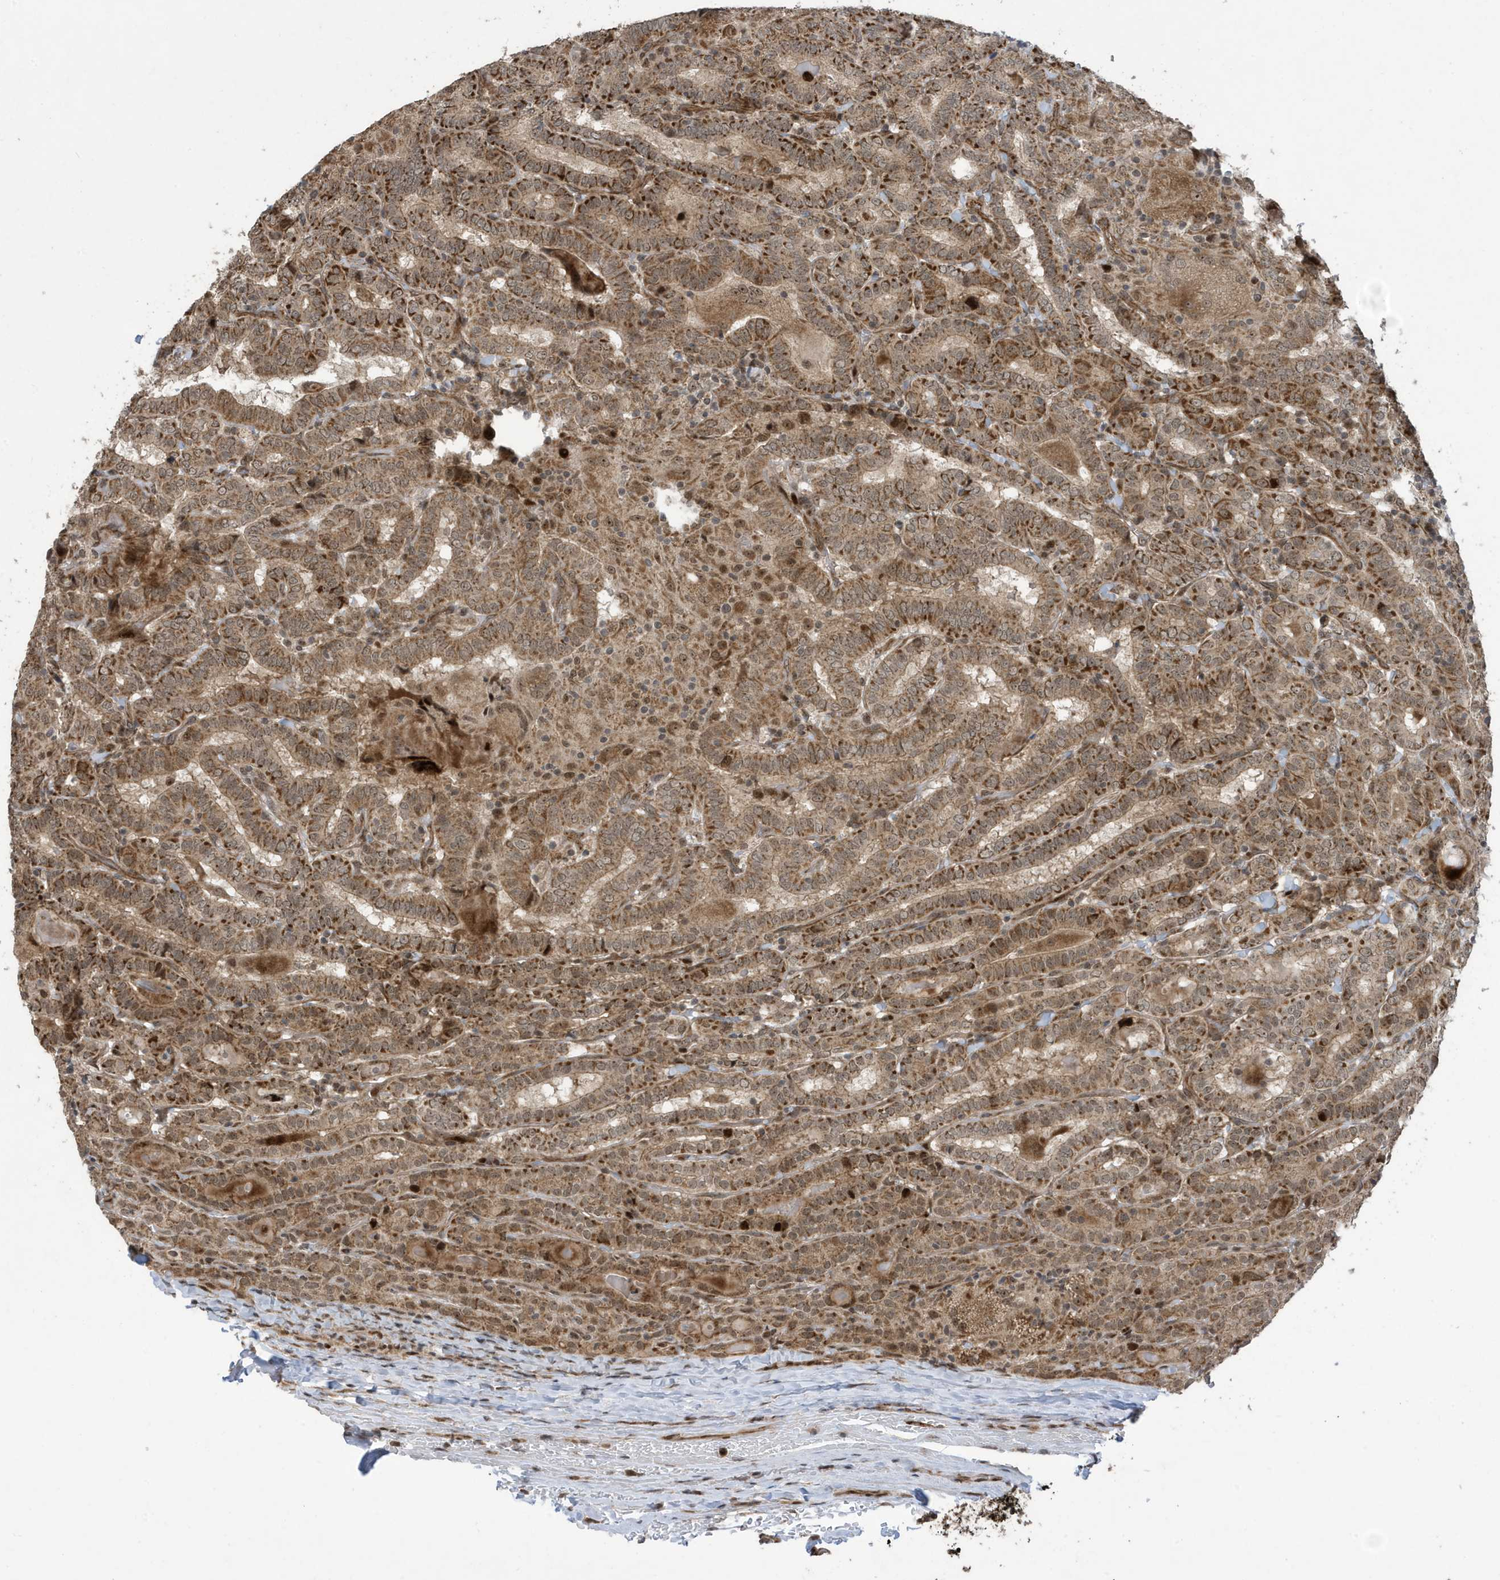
{"staining": {"intensity": "strong", "quantity": ">75%", "location": "cytoplasmic/membranous"}, "tissue": "thyroid cancer", "cell_type": "Tumor cells", "image_type": "cancer", "snomed": [{"axis": "morphology", "description": "Papillary adenocarcinoma, NOS"}, {"axis": "topography", "description": "Thyroid gland"}], "caption": "Immunohistochemistry staining of papillary adenocarcinoma (thyroid), which displays high levels of strong cytoplasmic/membranous positivity in approximately >75% of tumor cells indicating strong cytoplasmic/membranous protein positivity. The staining was performed using DAB (brown) for protein detection and nuclei were counterstained in hematoxylin (blue).", "gene": "FAM9B", "patient": {"sex": "female", "age": 72}}